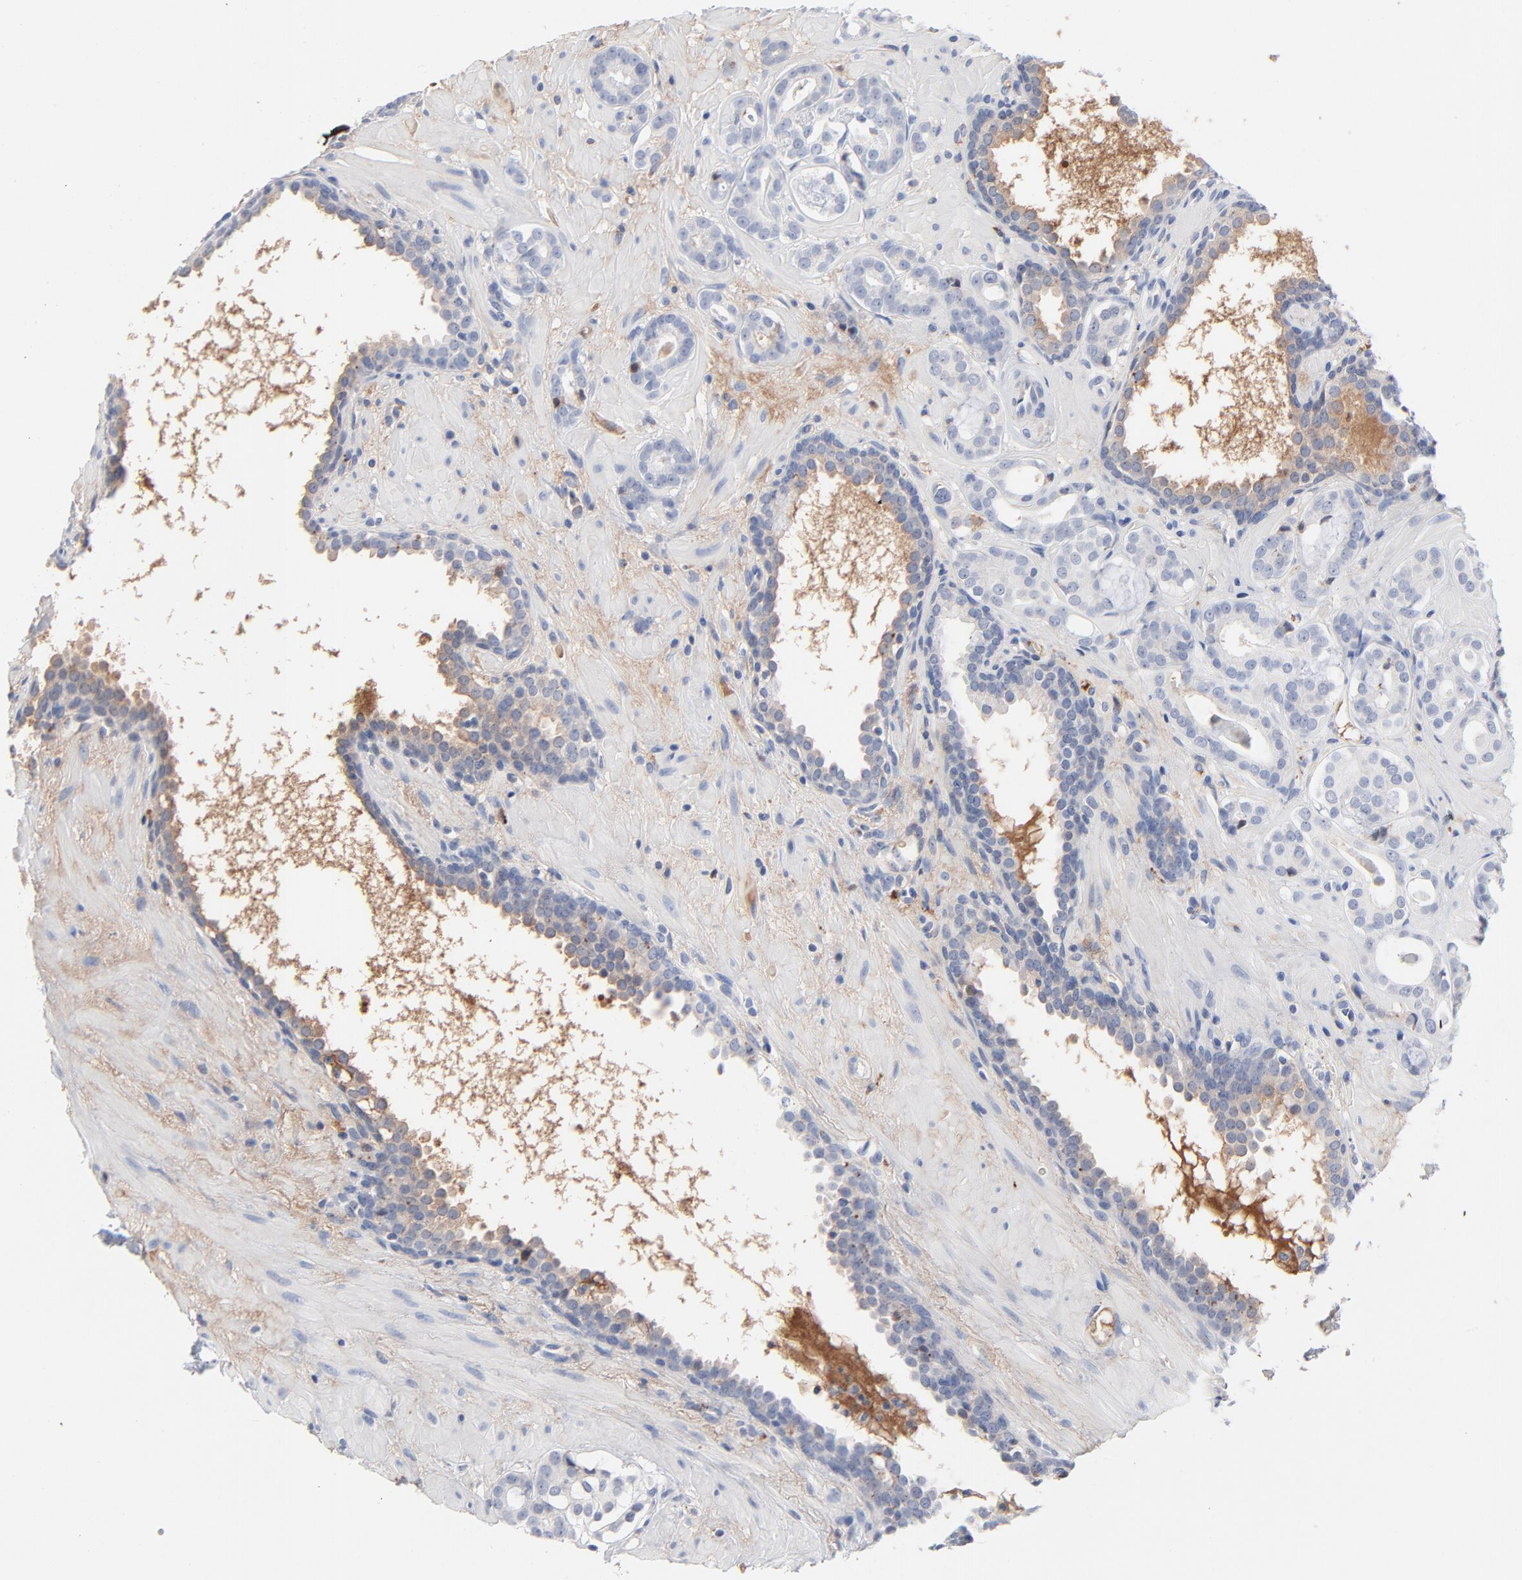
{"staining": {"intensity": "negative", "quantity": "none", "location": "none"}, "tissue": "prostate cancer", "cell_type": "Tumor cells", "image_type": "cancer", "snomed": [{"axis": "morphology", "description": "Adenocarcinoma, Low grade"}, {"axis": "topography", "description": "Prostate"}], "caption": "Immunohistochemistry histopathology image of neoplastic tissue: human prostate cancer (low-grade adenocarcinoma) stained with DAB (3,3'-diaminobenzidine) reveals no significant protein staining in tumor cells.", "gene": "SERPINA4", "patient": {"sex": "male", "age": 57}}